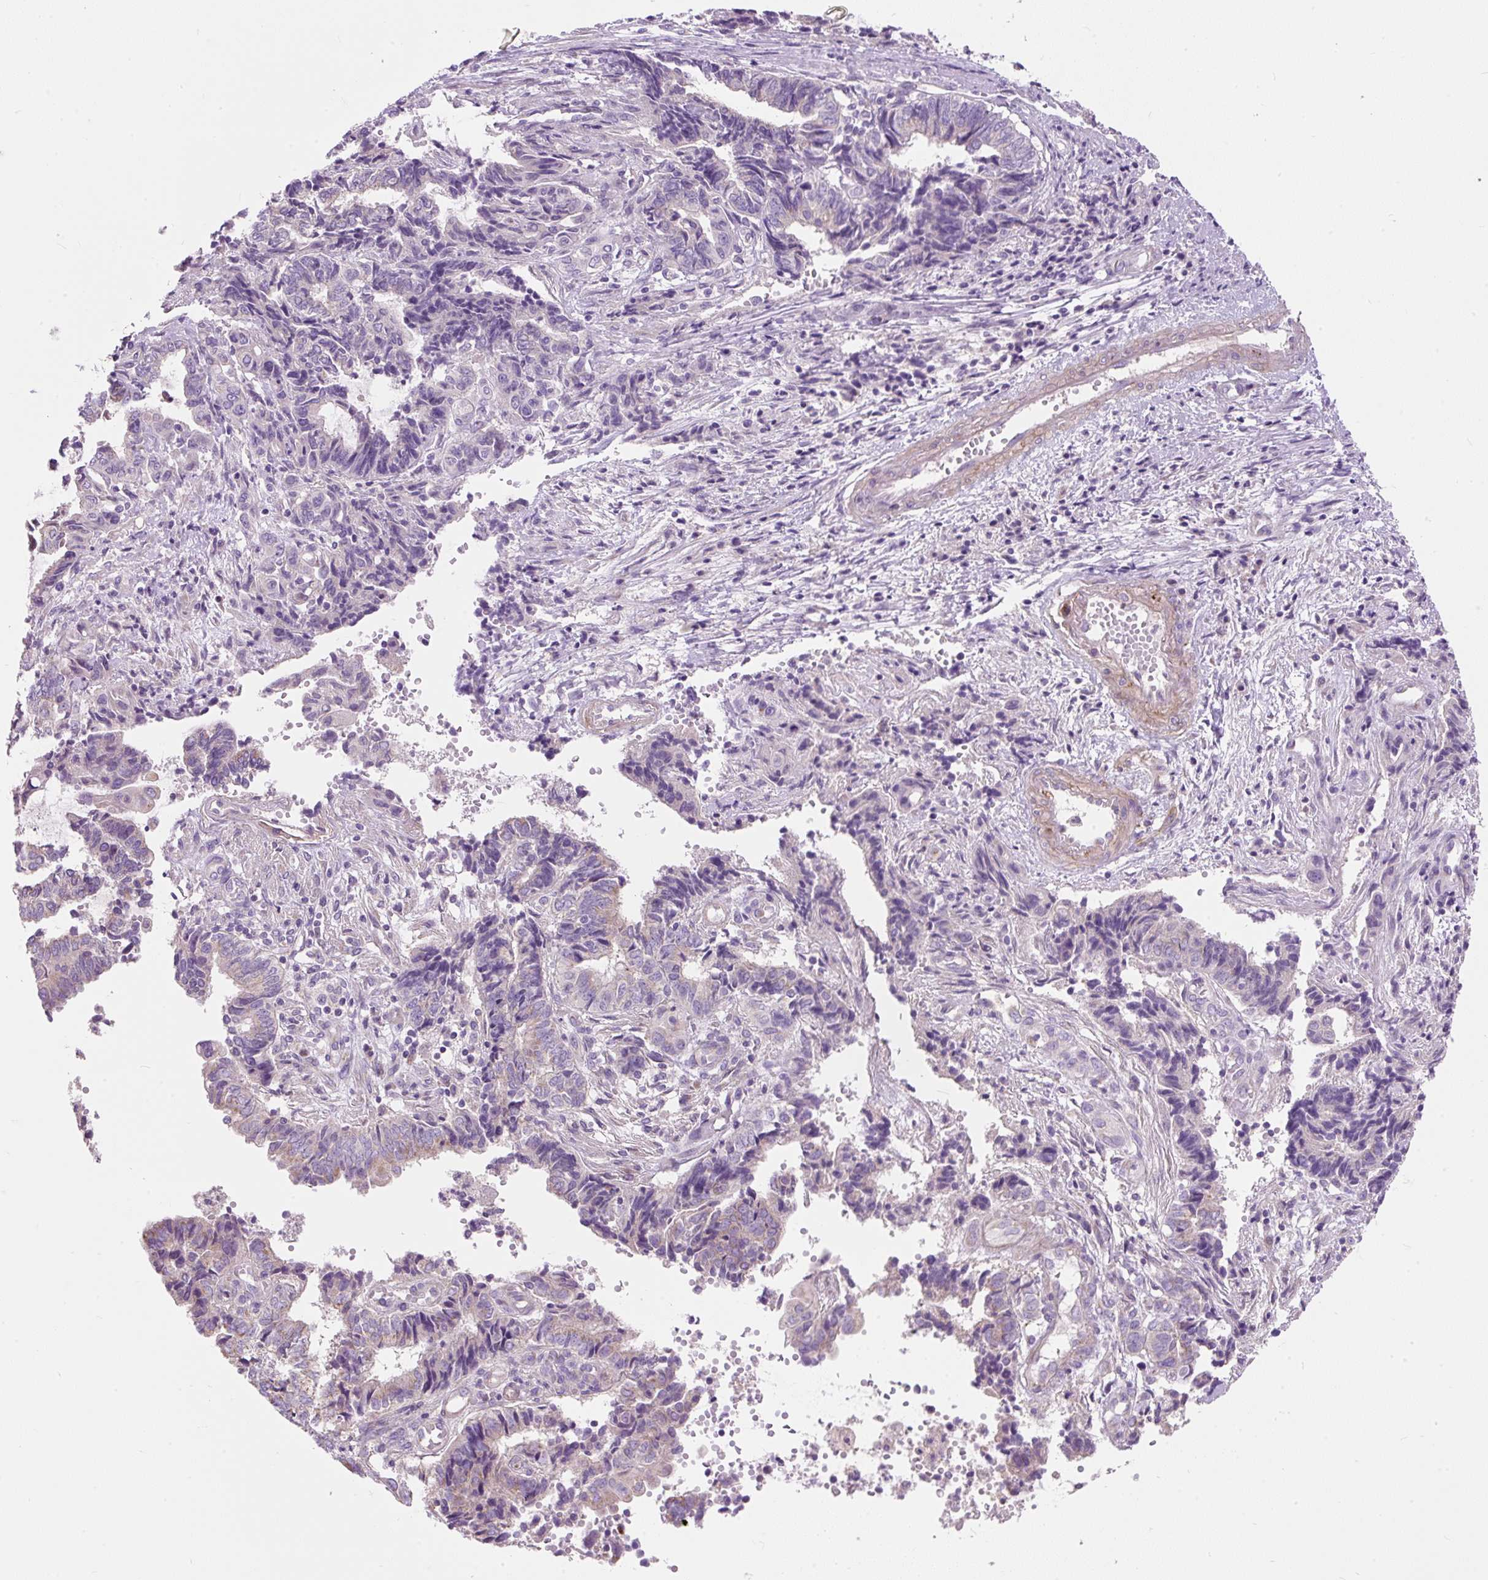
{"staining": {"intensity": "negative", "quantity": "none", "location": "none"}, "tissue": "endometrial cancer", "cell_type": "Tumor cells", "image_type": "cancer", "snomed": [{"axis": "morphology", "description": "Adenocarcinoma, NOS"}, {"axis": "topography", "description": "Uterus"}, {"axis": "topography", "description": "Endometrium"}], "caption": "The IHC histopathology image has no significant expression in tumor cells of endometrial cancer tissue. (Brightfield microscopy of DAB (3,3'-diaminobenzidine) IHC at high magnification).", "gene": "SUSD5", "patient": {"sex": "female", "age": 70}}